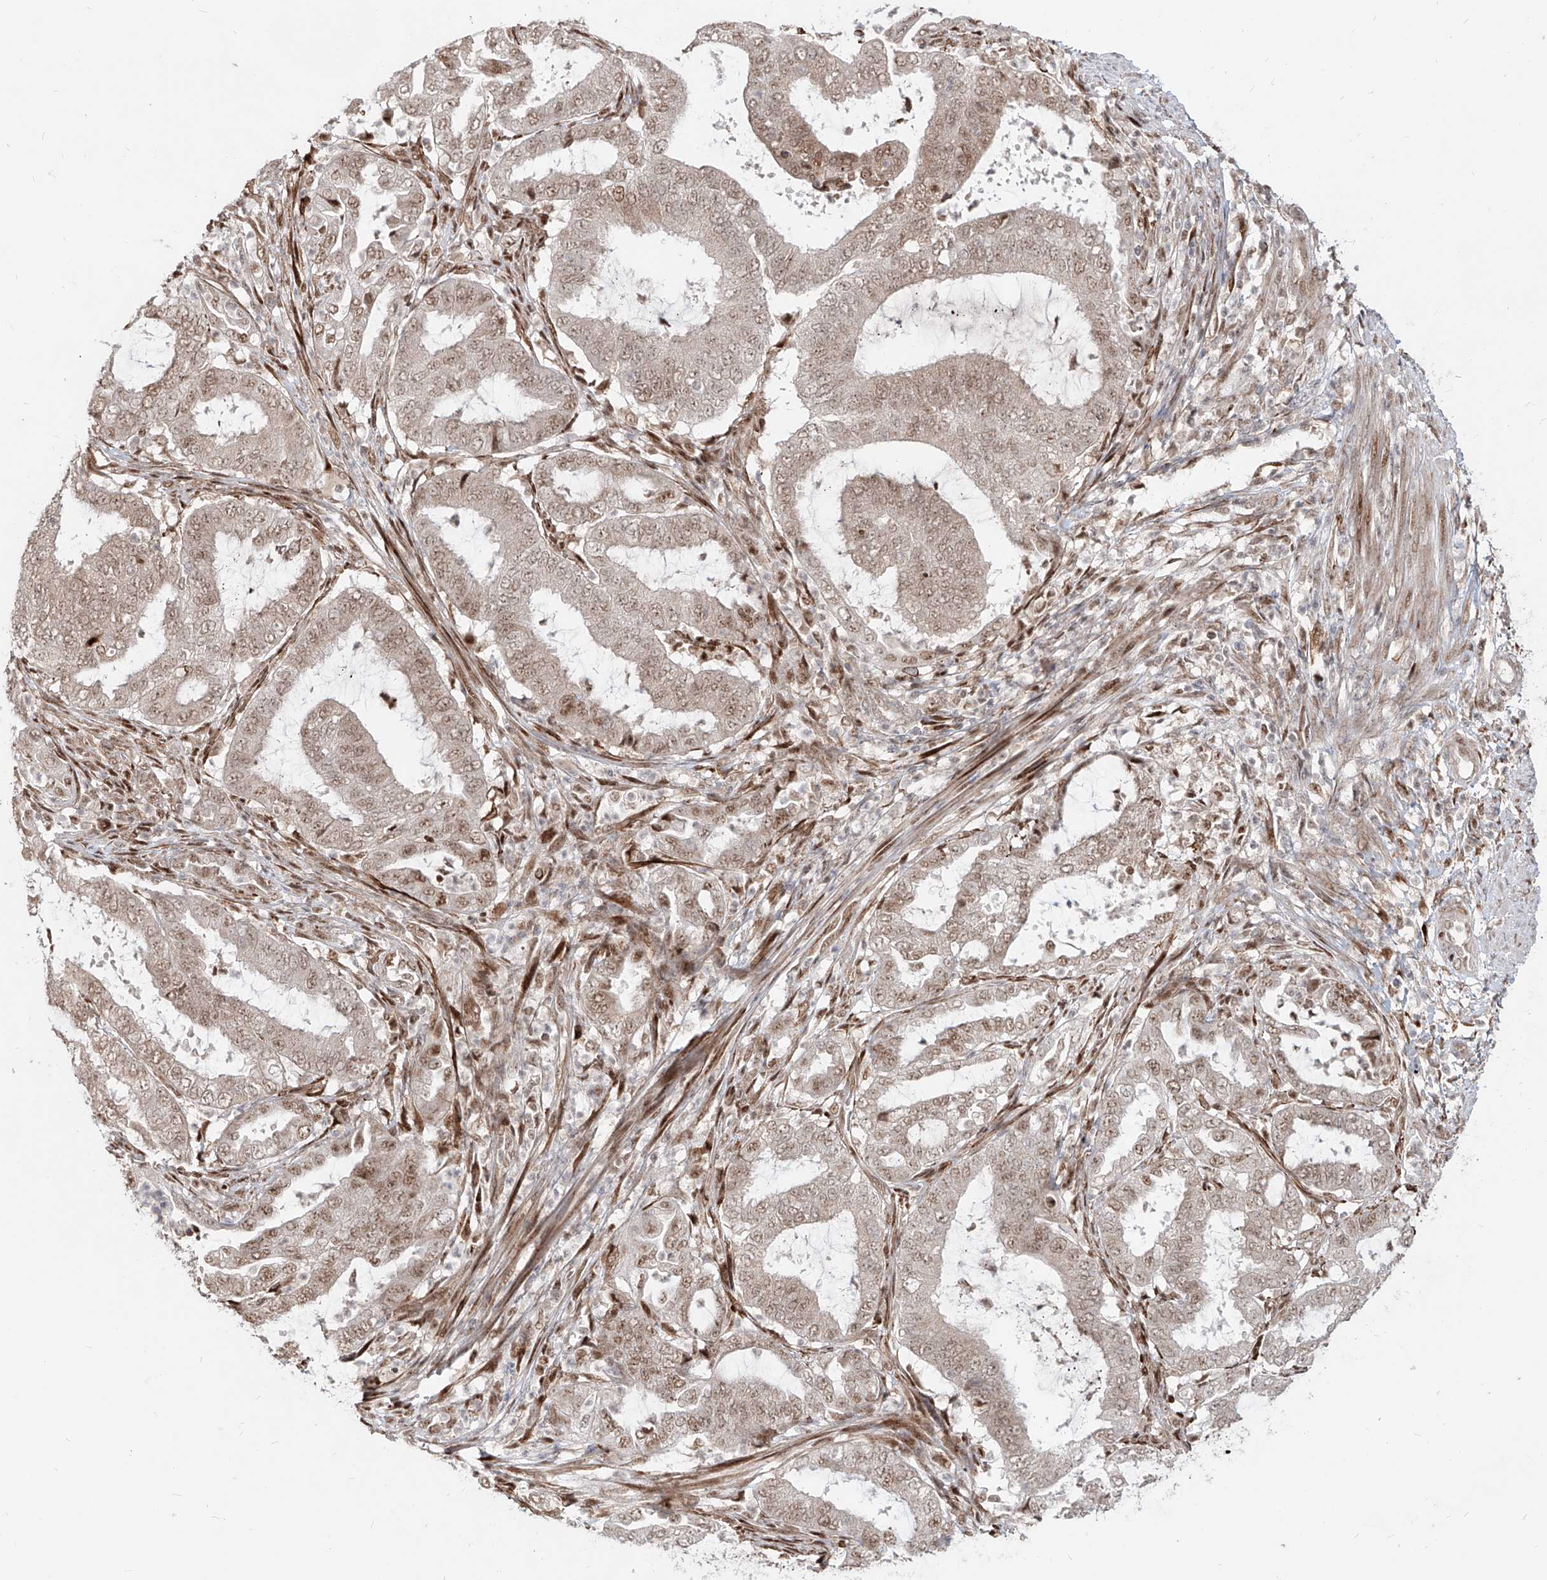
{"staining": {"intensity": "weak", "quantity": ">75%", "location": "nuclear"}, "tissue": "endometrial cancer", "cell_type": "Tumor cells", "image_type": "cancer", "snomed": [{"axis": "morphology", "description": "Adenocarcinoma, NOS"}, {"axis": "topography", "description": "Endometrium"}], "caption": "Adenocarcinoma (endometrial) stained with a brown dye reveals weak nuclear positive expression in about >75% of tumor cells.", "gene": "ZNF710", "patient": {"sex": "female", "age": 51}}